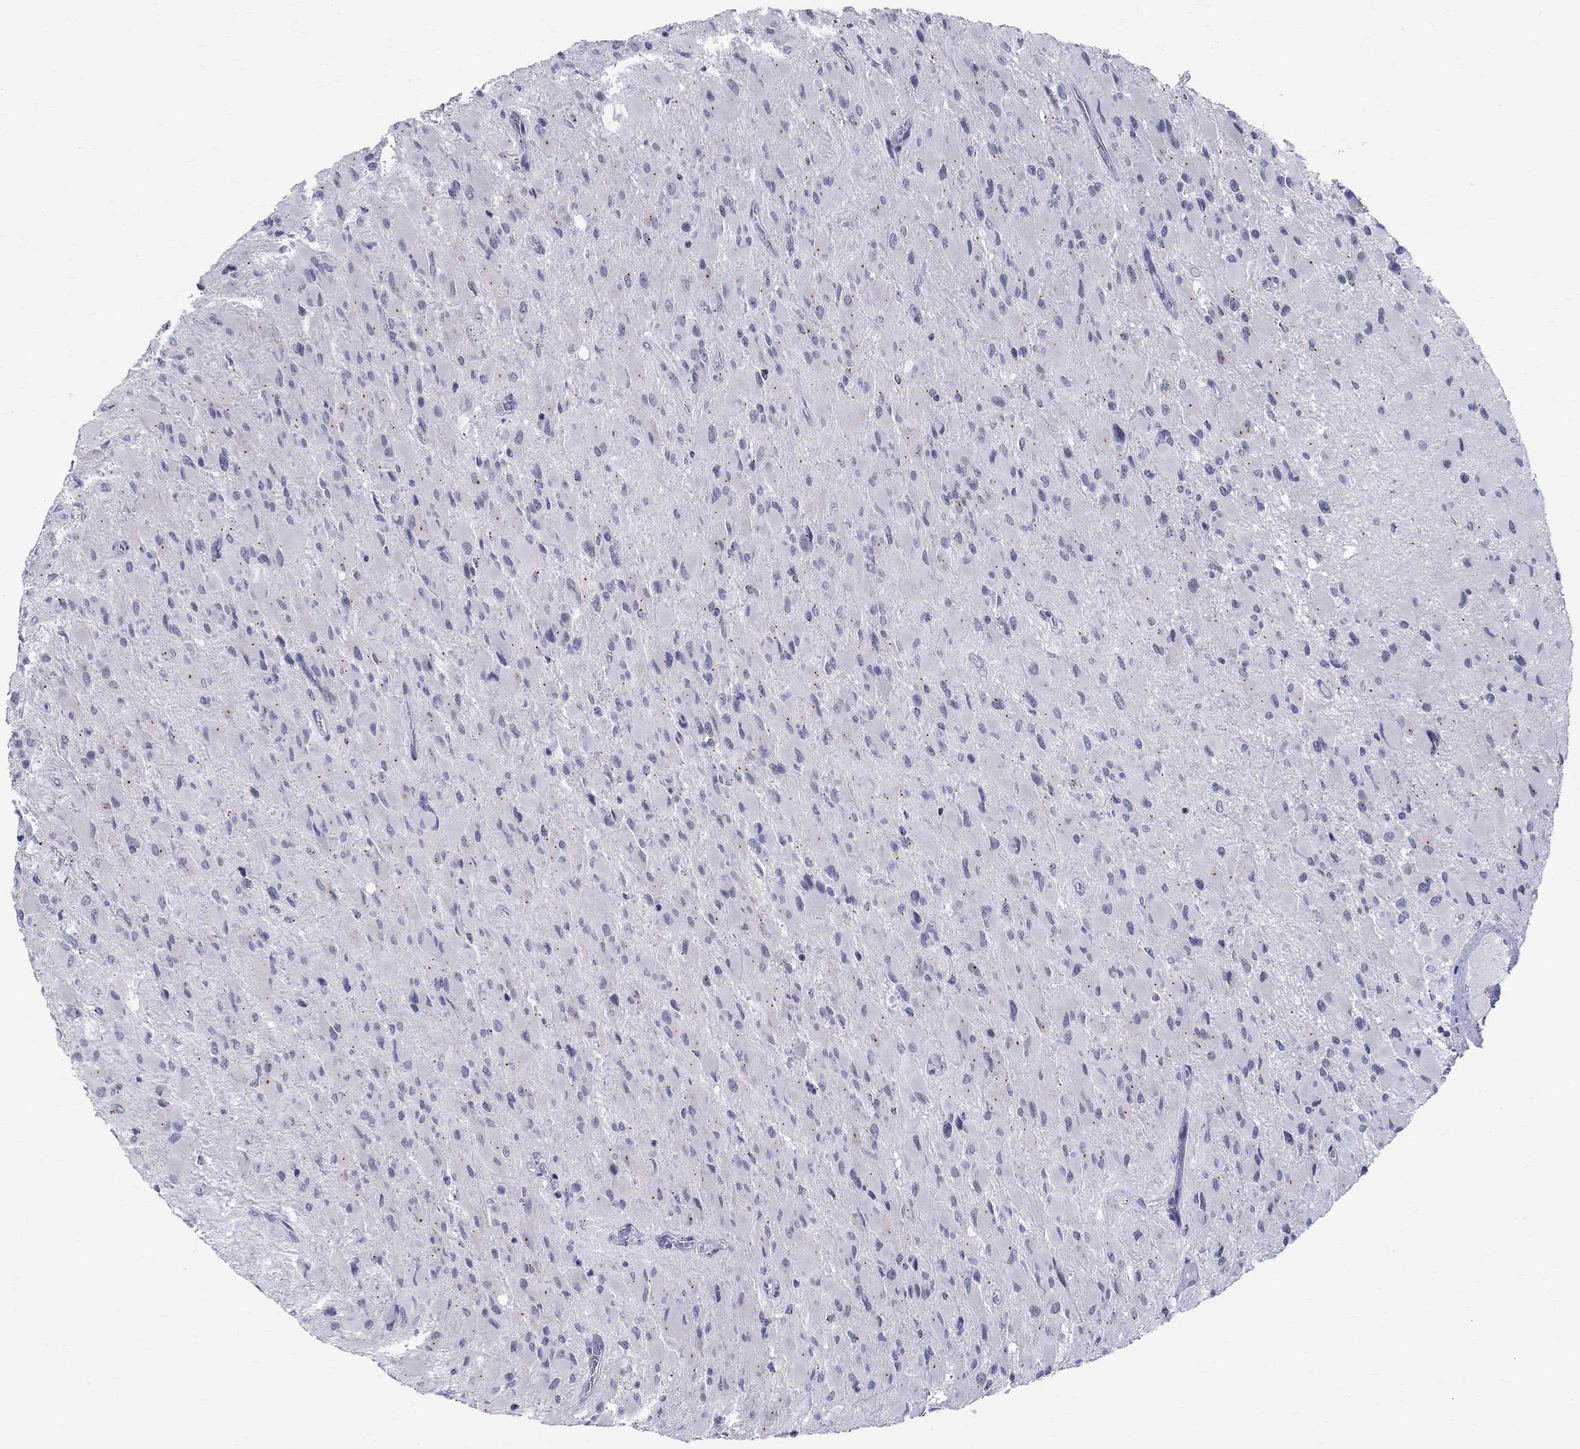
{"staining": {"intensity": "negative", "quantity": "none", "location": "none"}, "tissue": "glioma", "cell_type": "Tumor cells", "image_type": "cancer", "snomed": [{"axis": "morphology", "description": "Glioma, malignant, High grade"}, {"axis": "topography", "description": "Cerebral cortex"}], "caption": "Immunohistochemistry (IHC) of malignant glioma (high-grade) displays no positivity in tumor cells. The staining was performed using DAB to visualize the protein expression in brown, while the nuclei were stained in blue with hematoxylin (Magnification: 20x).", "gene": "CEP43", "patient": {"sex": "female", "age": 36}}